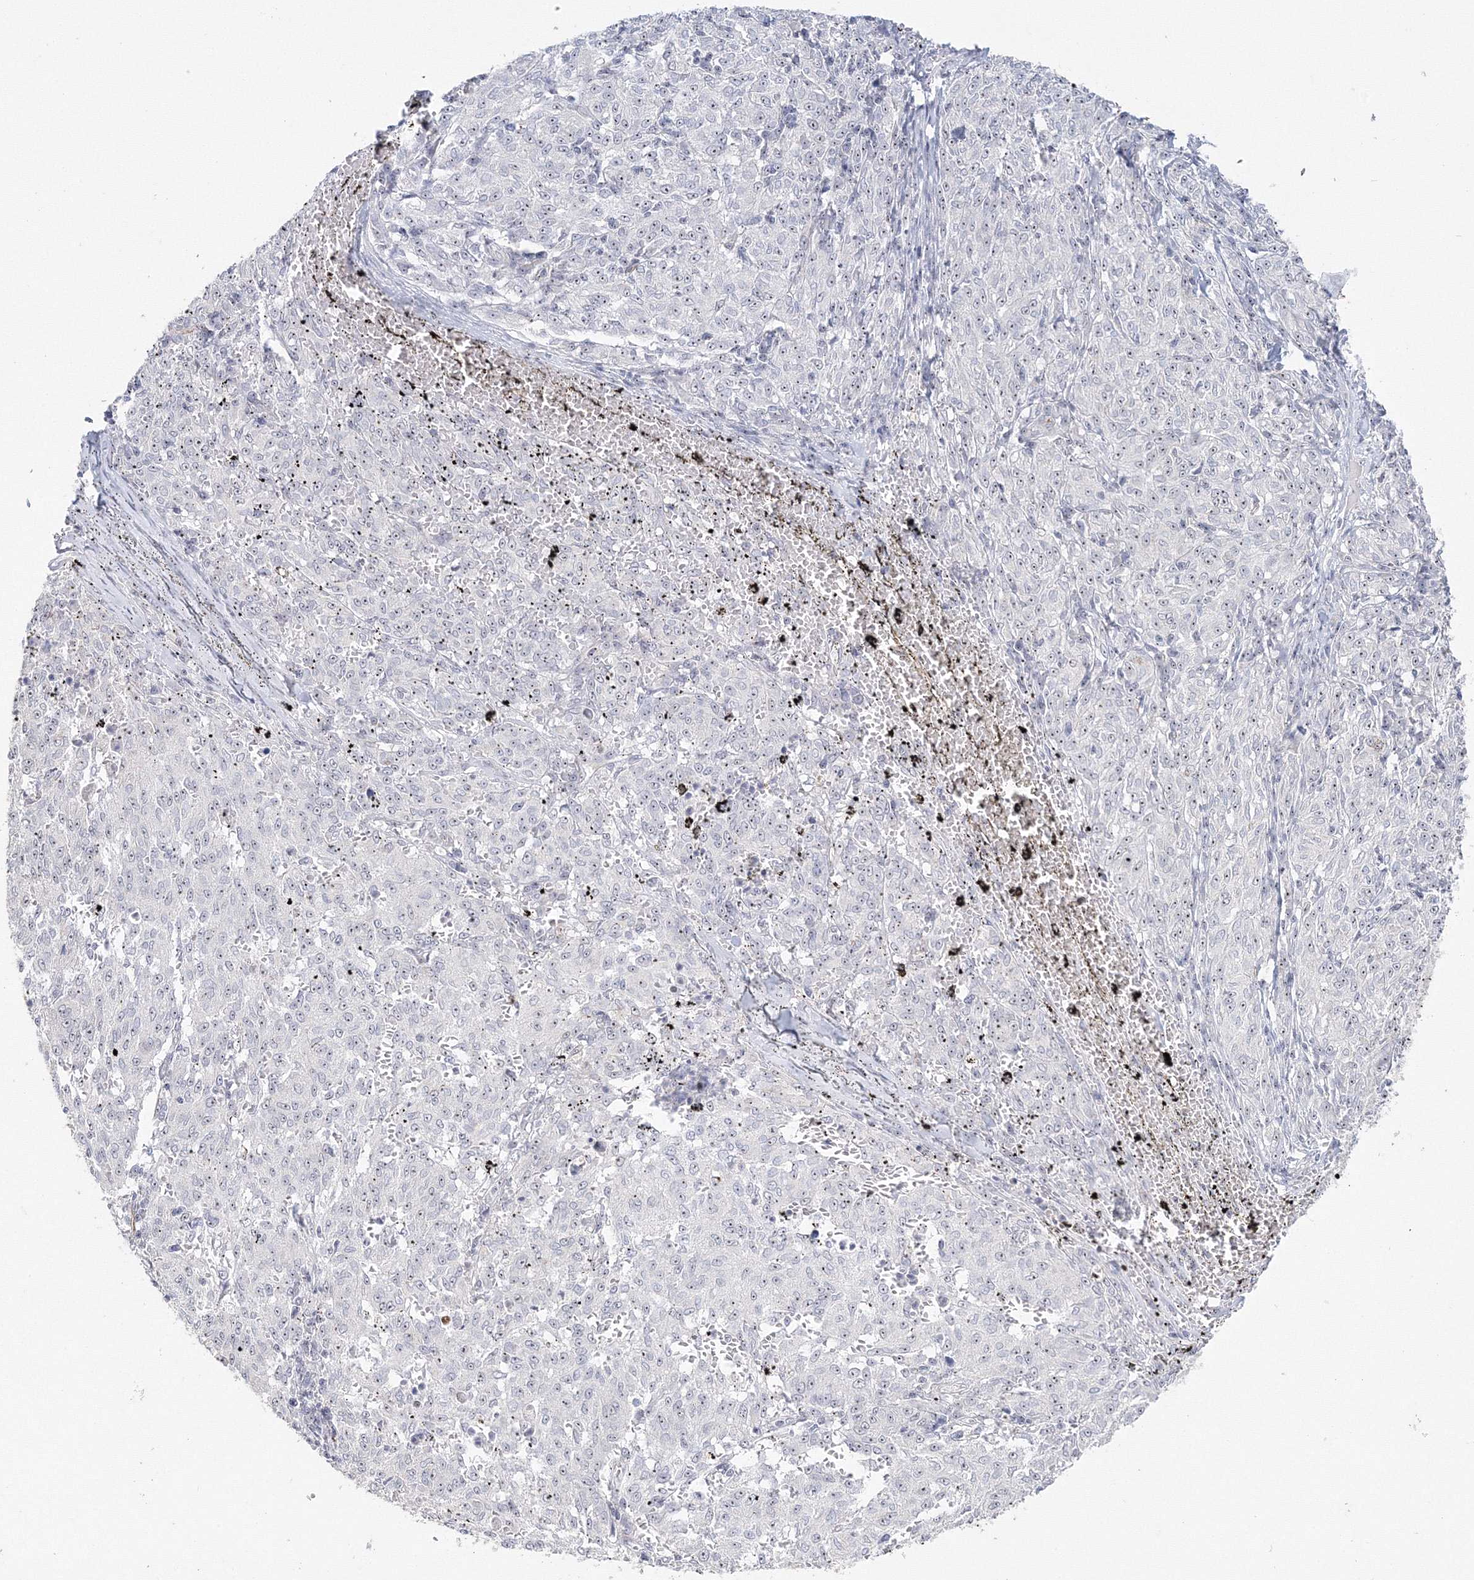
{"staining": {"intensity": "negative", "quantity": "none", "location": "none"}, "tissue": "melanoma", "cell_type": "Tumor cells", "image_type": "cancer", "snomed": [{"axis": "morphology", "description": "Malignant melanoma, NOS"}, {"axis": "topography", "description": "Skin"}], "caption": "Malignant melanoma was stained to show a protein in brown. There is no significant positivity in tumor cells.", "gene": "SIRT7", "patient": {"sex": "female", "age": 72}}